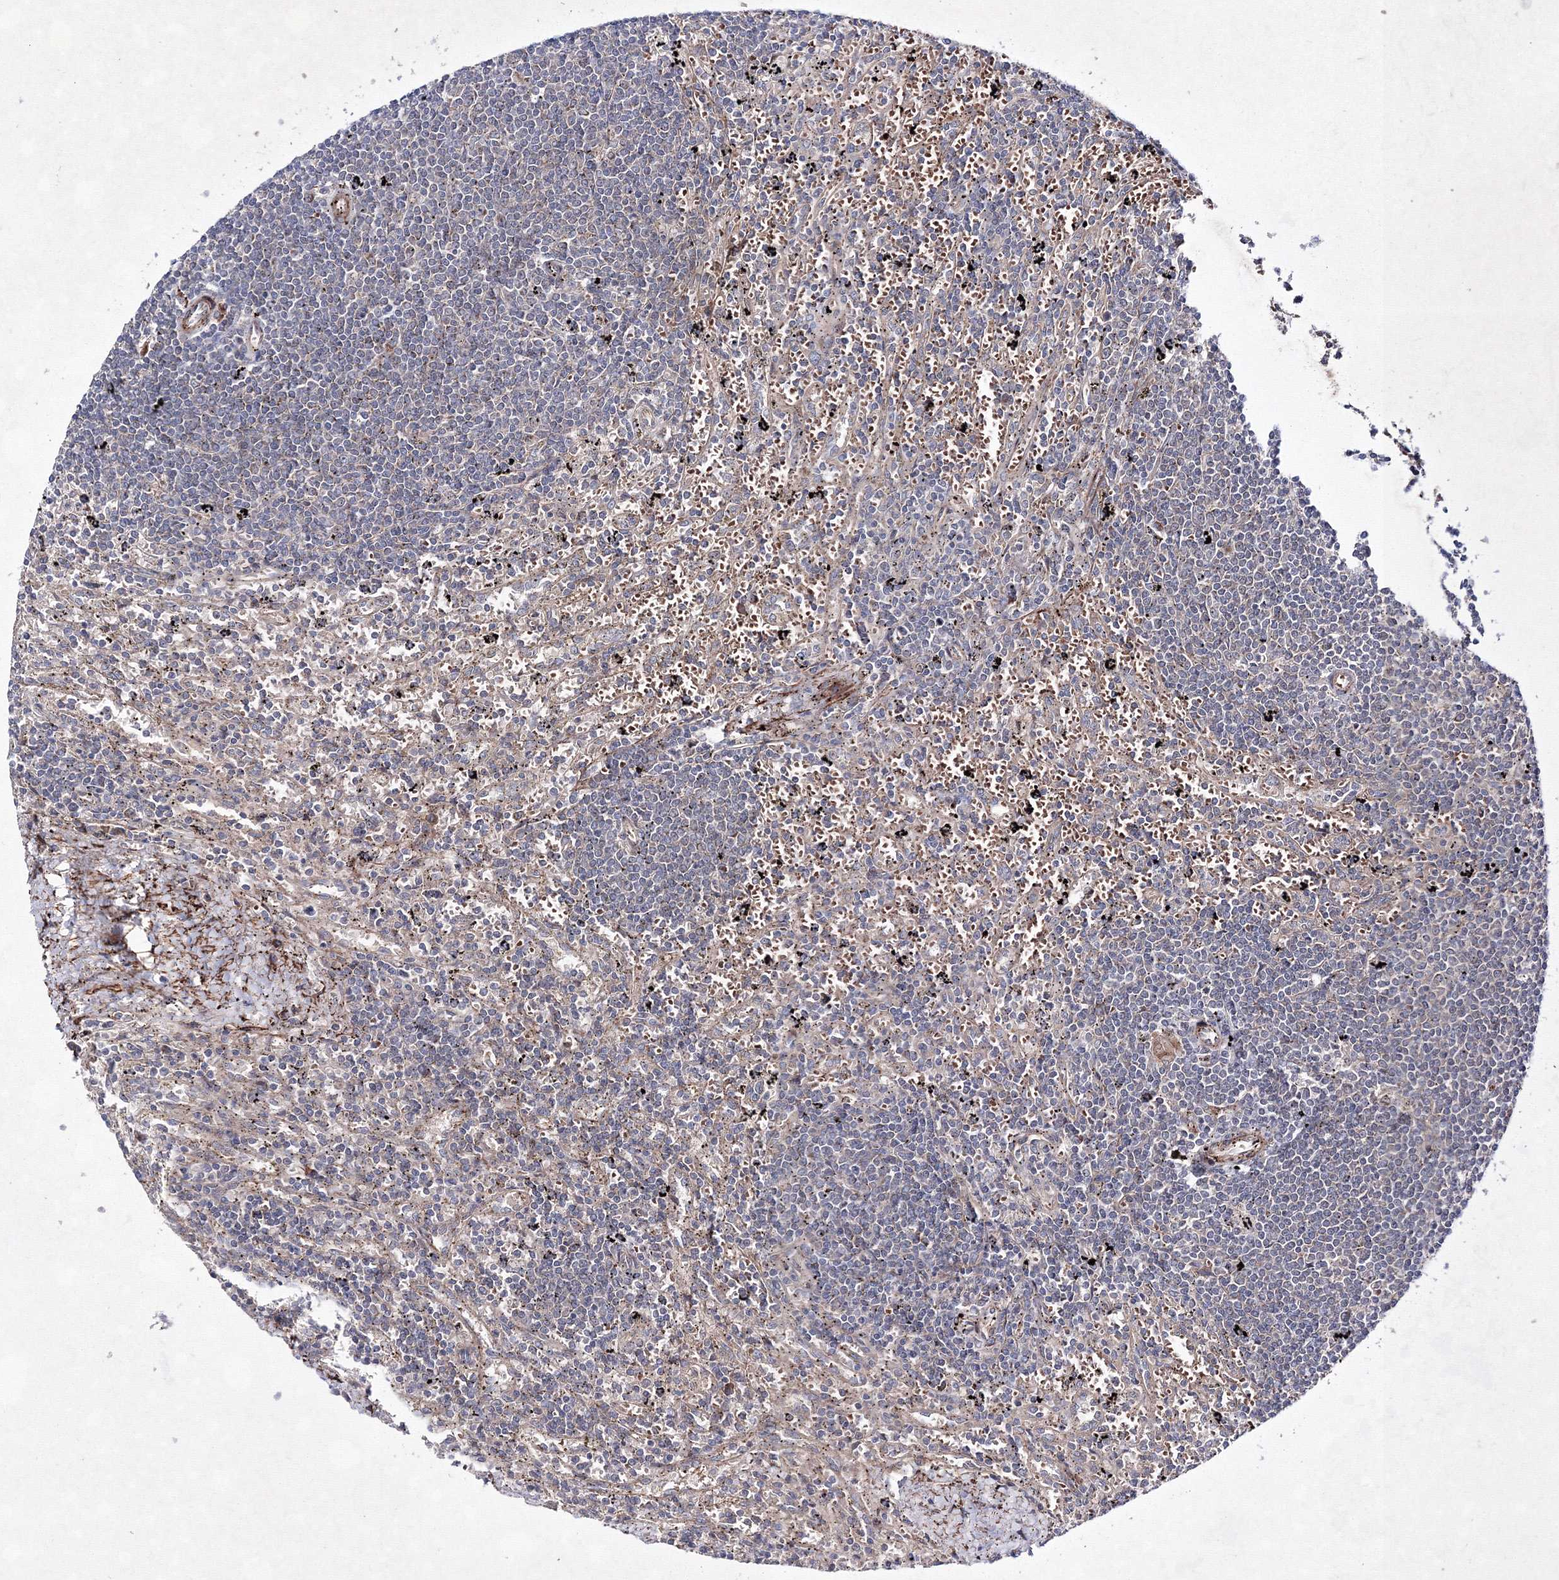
{"staining": {"intensity": "negative", "quantity": "none", "location": "none"}, "tissue": "lymphoma", "cell_type": "Tumor cells", "image_type": "cancer", "snomed": [{"axis": "morphology", "description": "Malignant lymphoma, non-Hodgkin's type, Low grade"}, {"axis": "topography", "description": "Spleen"}], "caption": "IHC of malignant lymphoma, non-Hodgkin's type (low-grade) reveals no expression in tumor cells.", "gene": "GFM1", "patient": {"sex": "male", "age": 76}}